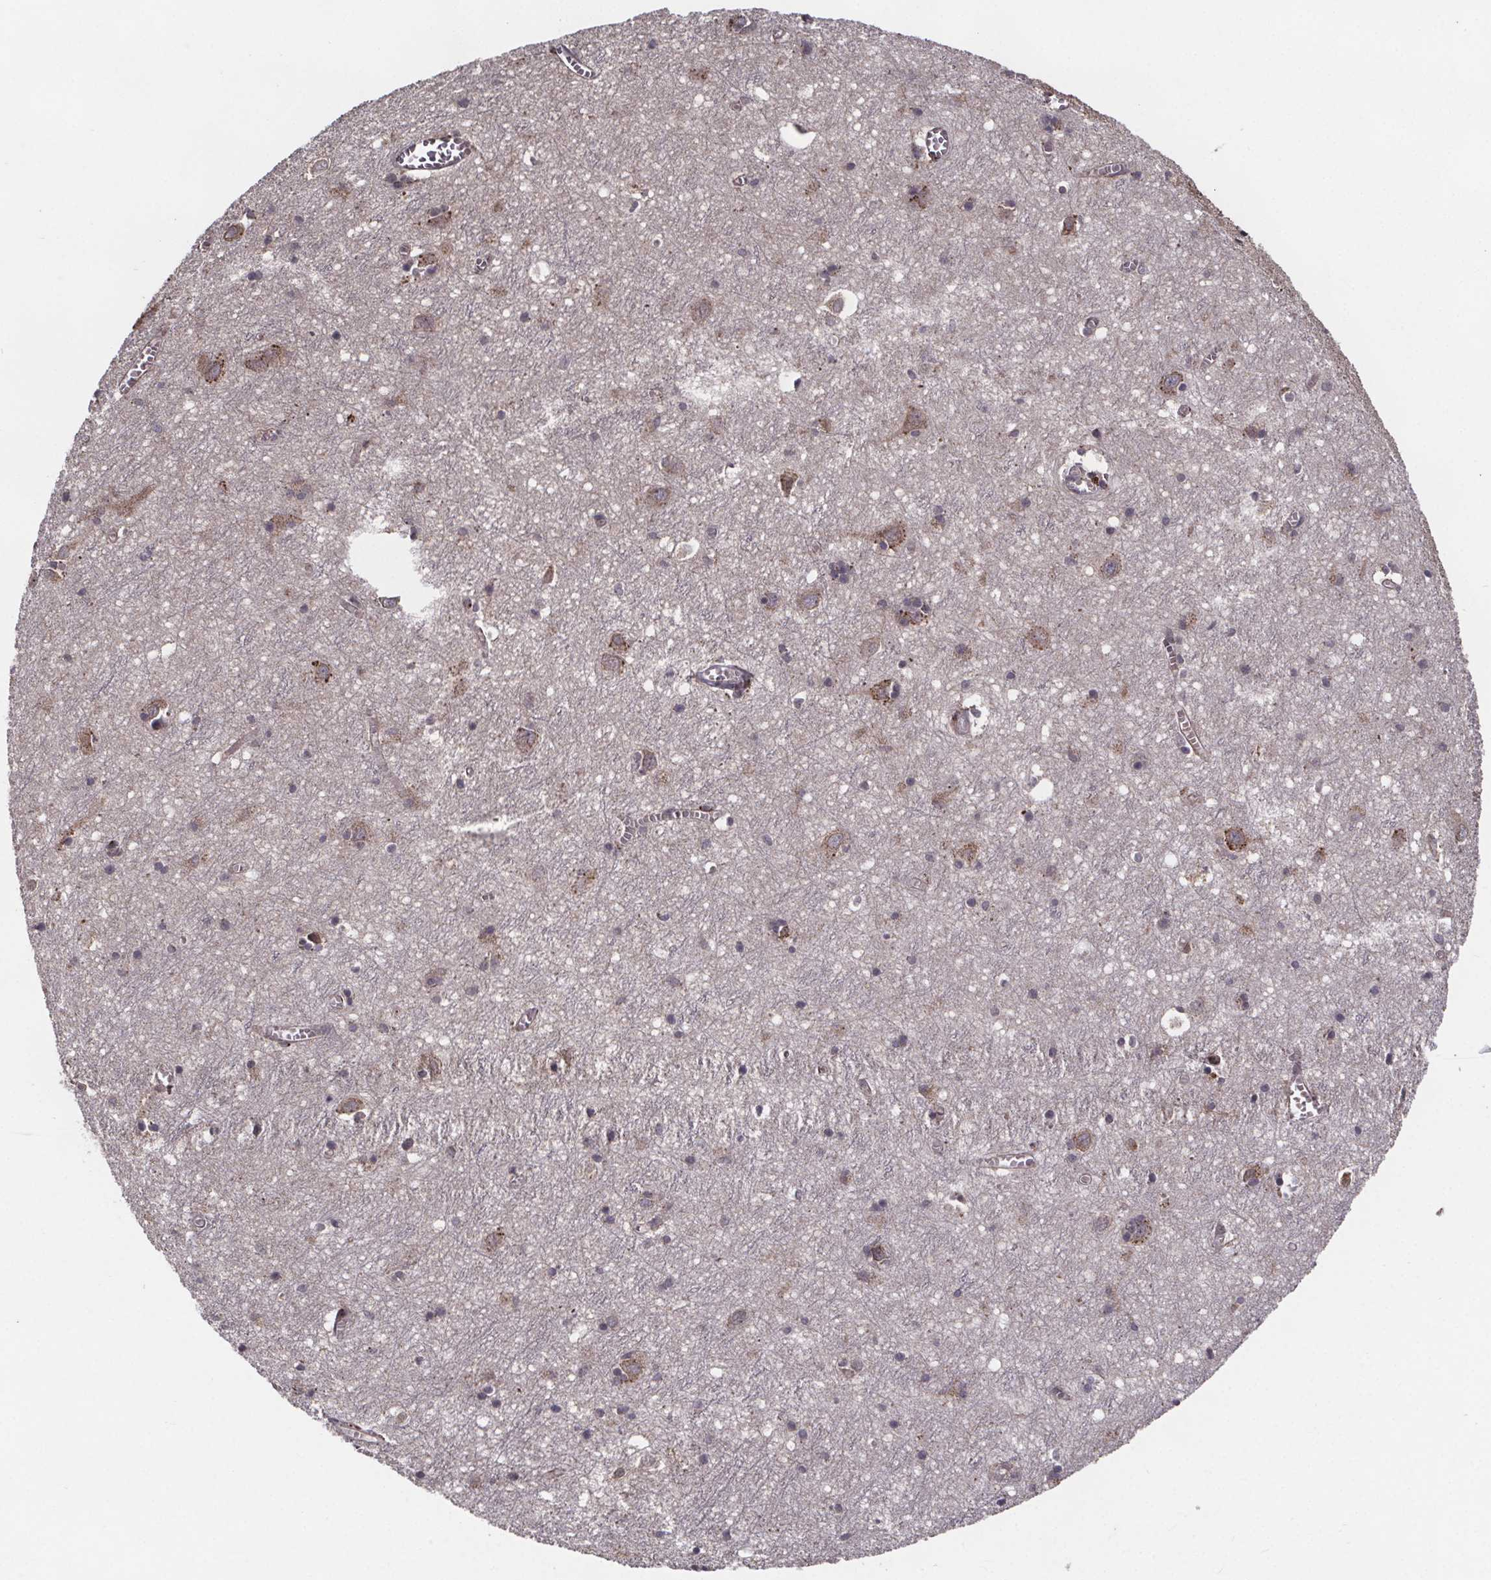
{"staining": {"intensity": "moderate", "quantity": ">75%", "location": "cytoplasmic/membranous"}, "tissue": "cerebral cortex", "cell_type": "Endothelial cells", "image_type": "normal", "snomed": [{"axis": "morphology", "description": "Normal tissue, NOS"}, {"axis": "topography", "description": "Cerebral cortex"}], "caption": "IHC photomicrograph of normal cerebral cortex: cerebral cortex stained using IHC demonstrates medium levels of moderate protein expression localized specifically in the cytoplasmic/membranous of endothelial cells, appearing as a cytoplasmic/membranous brown color.", "gene": "SAT1", "patient": {"sex": "male", "age": 70}}